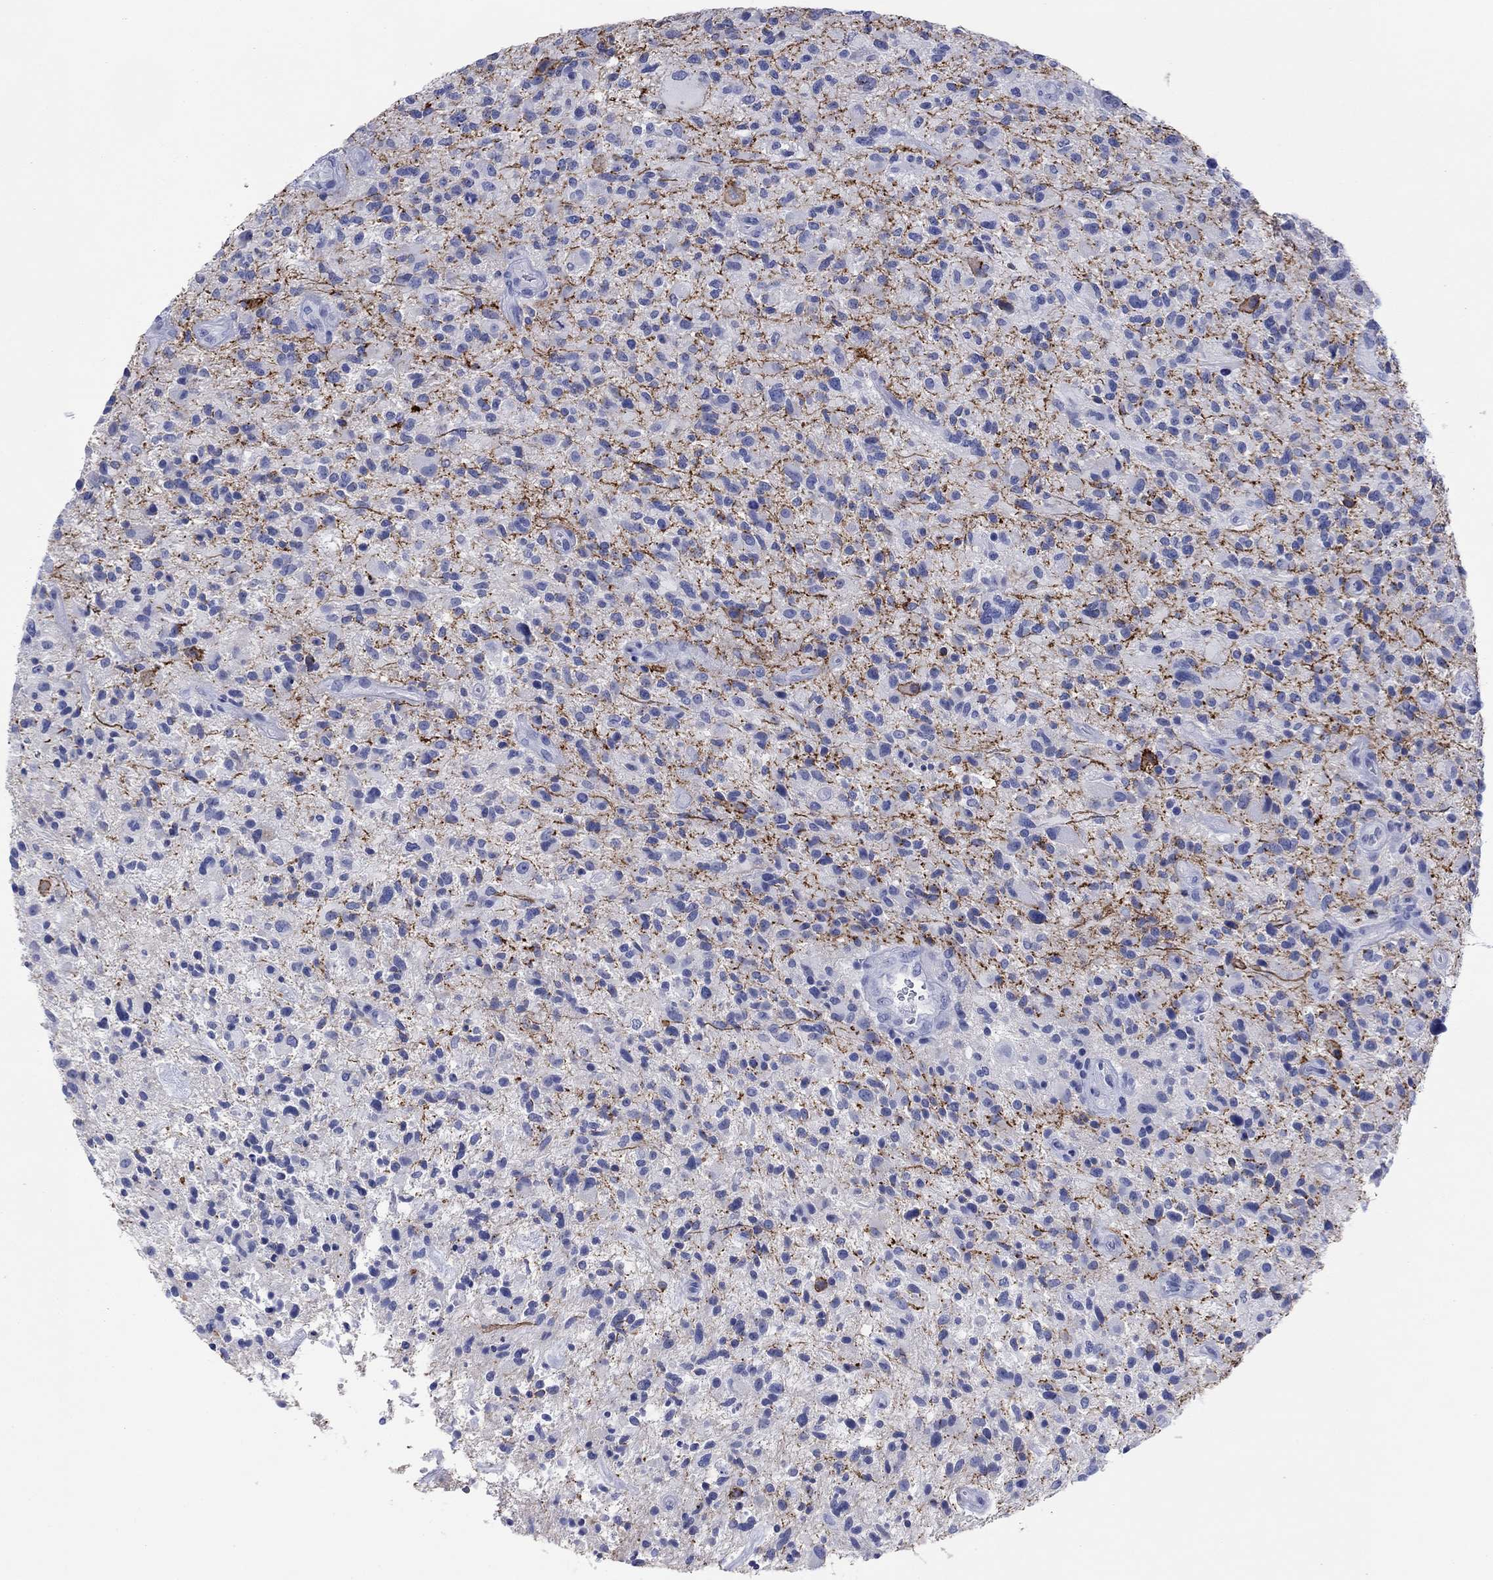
{"staining": {"intensity": "negative", "quantity": "none", "location": "none"}, "tissue": "glioma", "cell_type": "Tumor cells", "image_type": "cancer", "snomed": [{"axis": "morphology", "description": "Glioma, malignant, High grade"}, {"axis": "topography", "description": "Brain"}], "caption": "The photomicrograph demonstrates no staining of tumor cells in glioma.", "gene": "ATP1B1", "patient": {"sex": "male", "age": 47}}